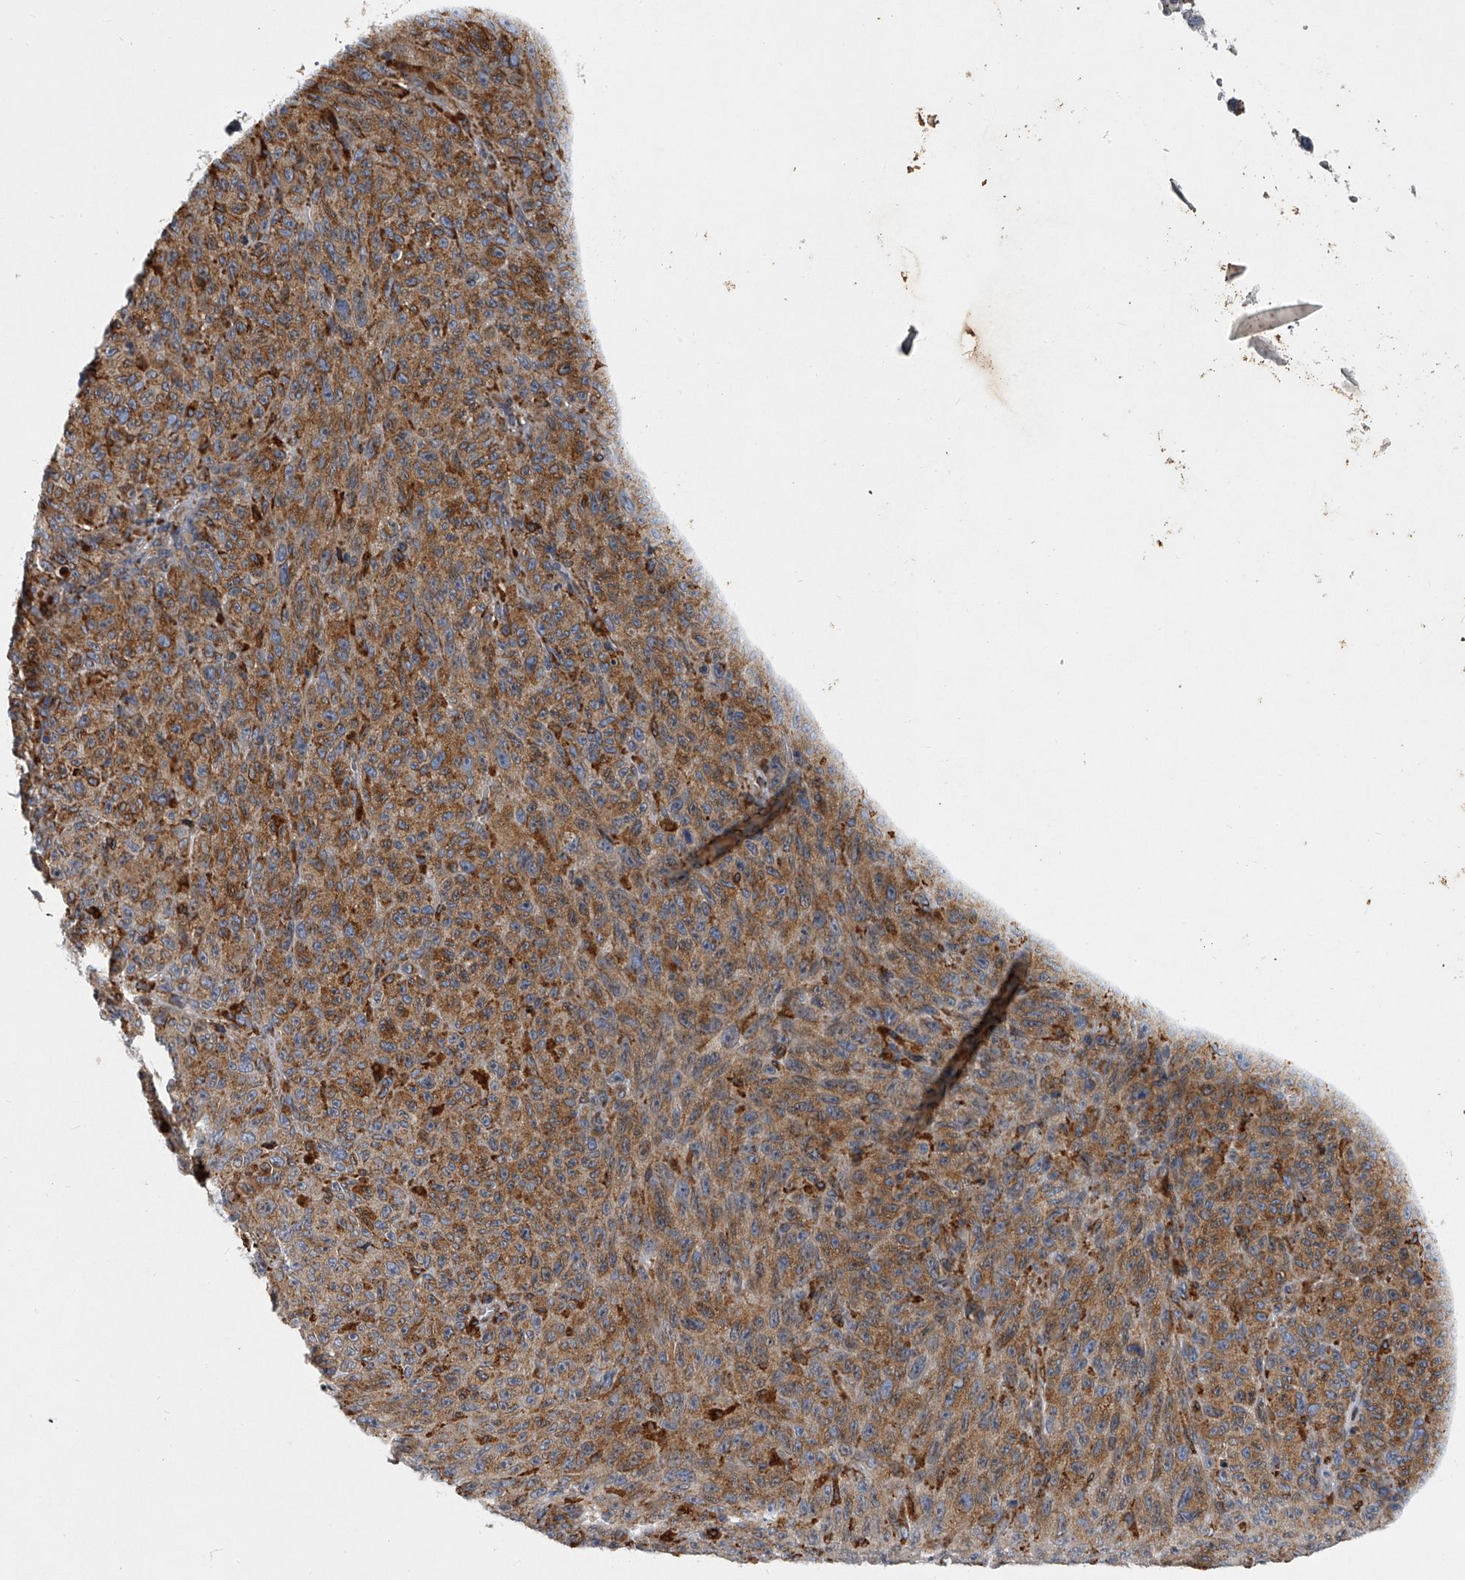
{"staining": {"intensity": "moderate", "quantity": ">75%", "location": "cytoplasmic/membranous"}, "tissue": "melanoma", "cell_type": "Tumor cells", "image_type": "cancer", "snomed": [{"axis": "morphology", "description": "Malignant melanoma, NOS"}, {"axis": "topography", "description": "Skin"}], "caption": "A photomicrograph of melanoma stained for a protein demonstrates moderate cytoplasmic/membranous brown staining in tumor cells. (Brightfield microscopy of DAB IHC at high magnification).", "gene": "TMEM63C", "patient": {"sex": "female", "age": 82}}